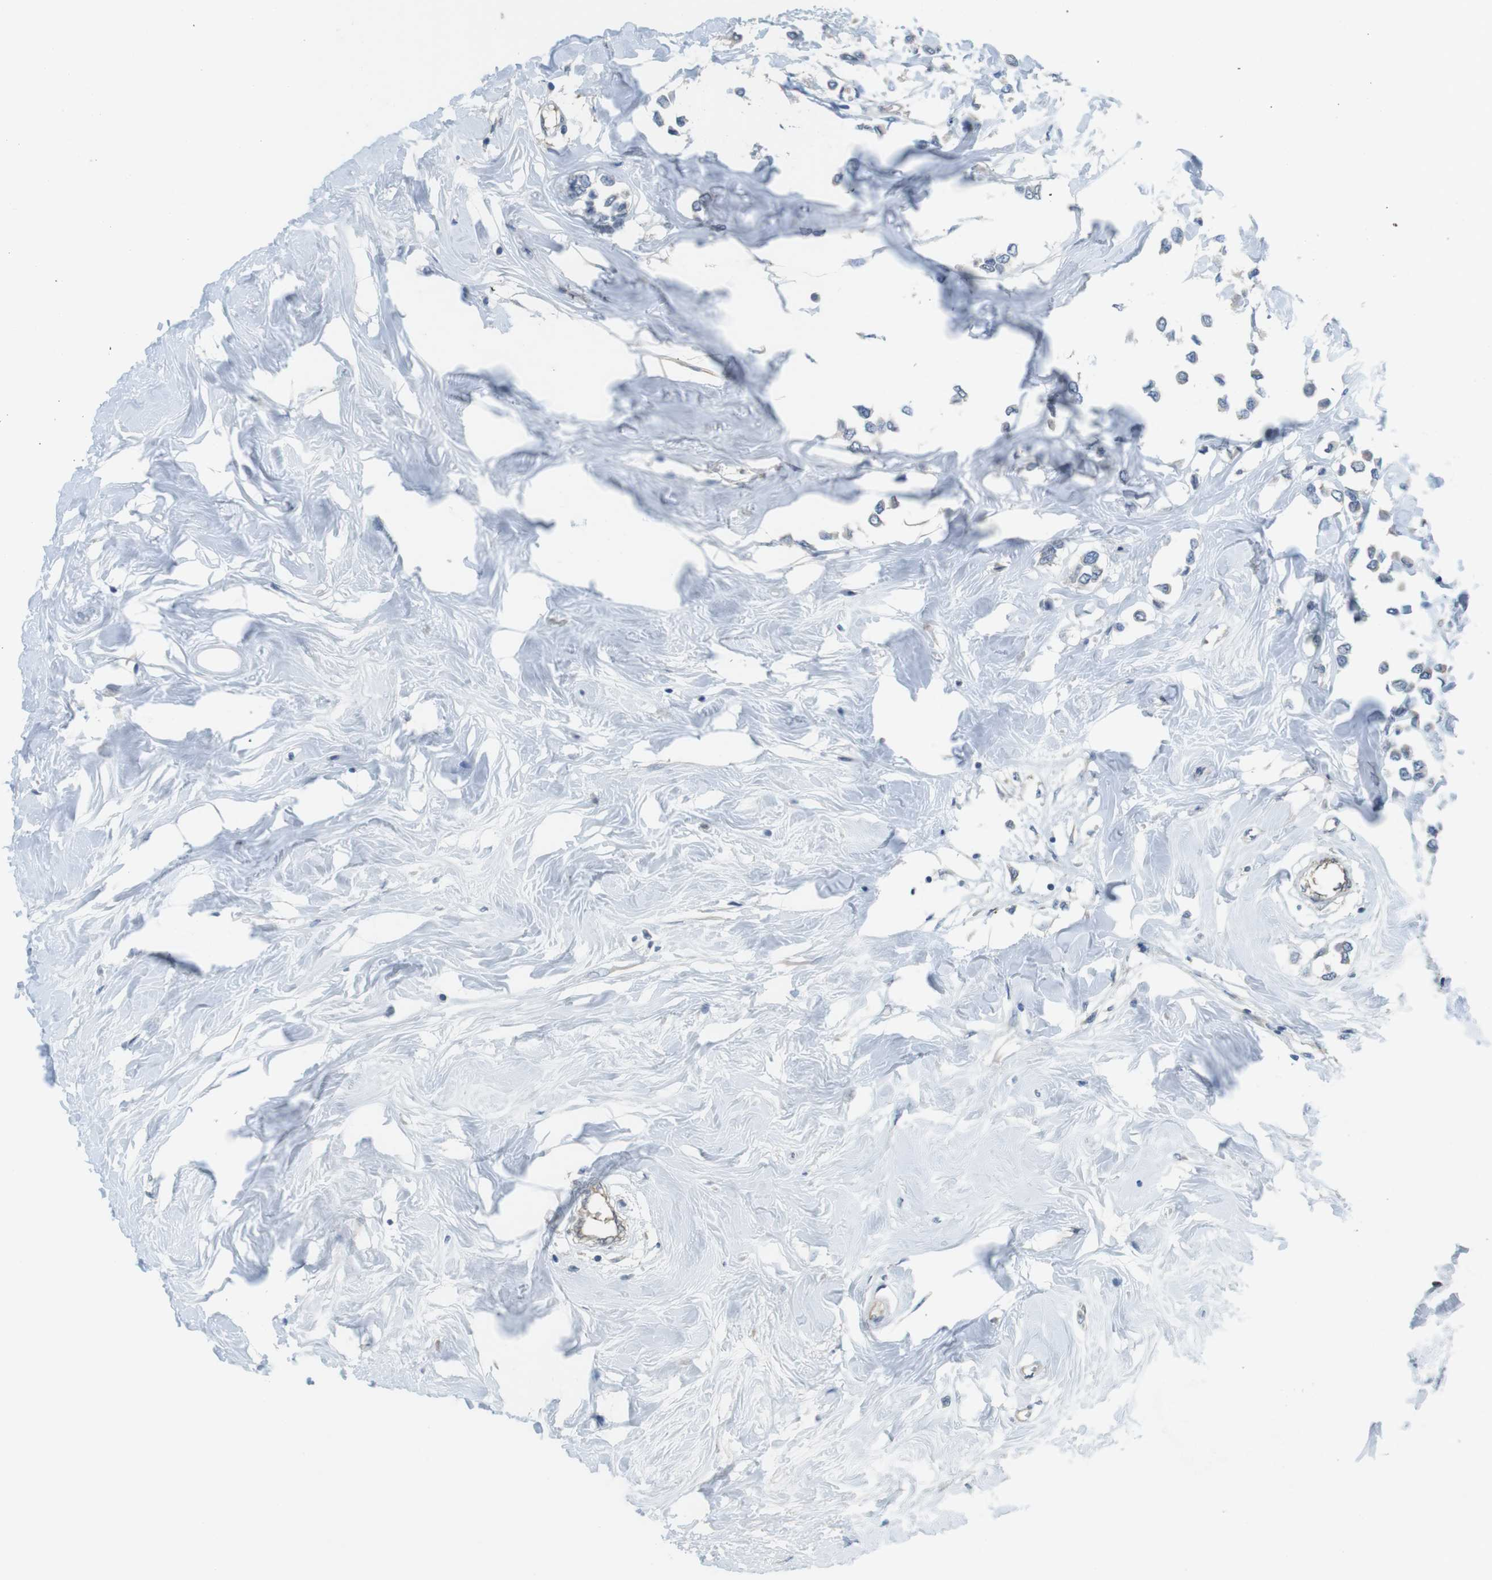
{"staining": {"intensity": "negative", "quantity": "none", "location": "none"}, "tissue": "breast cancer", "cell_type": "Tumor cells", "image_type": "cancer", "snomed": [{"axis": "morphology", "description": "Lobular carcinoma"}, {"axis": "topography", "description": "Breast"}], "caption": "Human breast lobular carcinoma stained for a protein using IHC demonstrates no staining in tumor cells.", "gene": "ABHD15", "patient": {"sex": "female", "age": 51}}